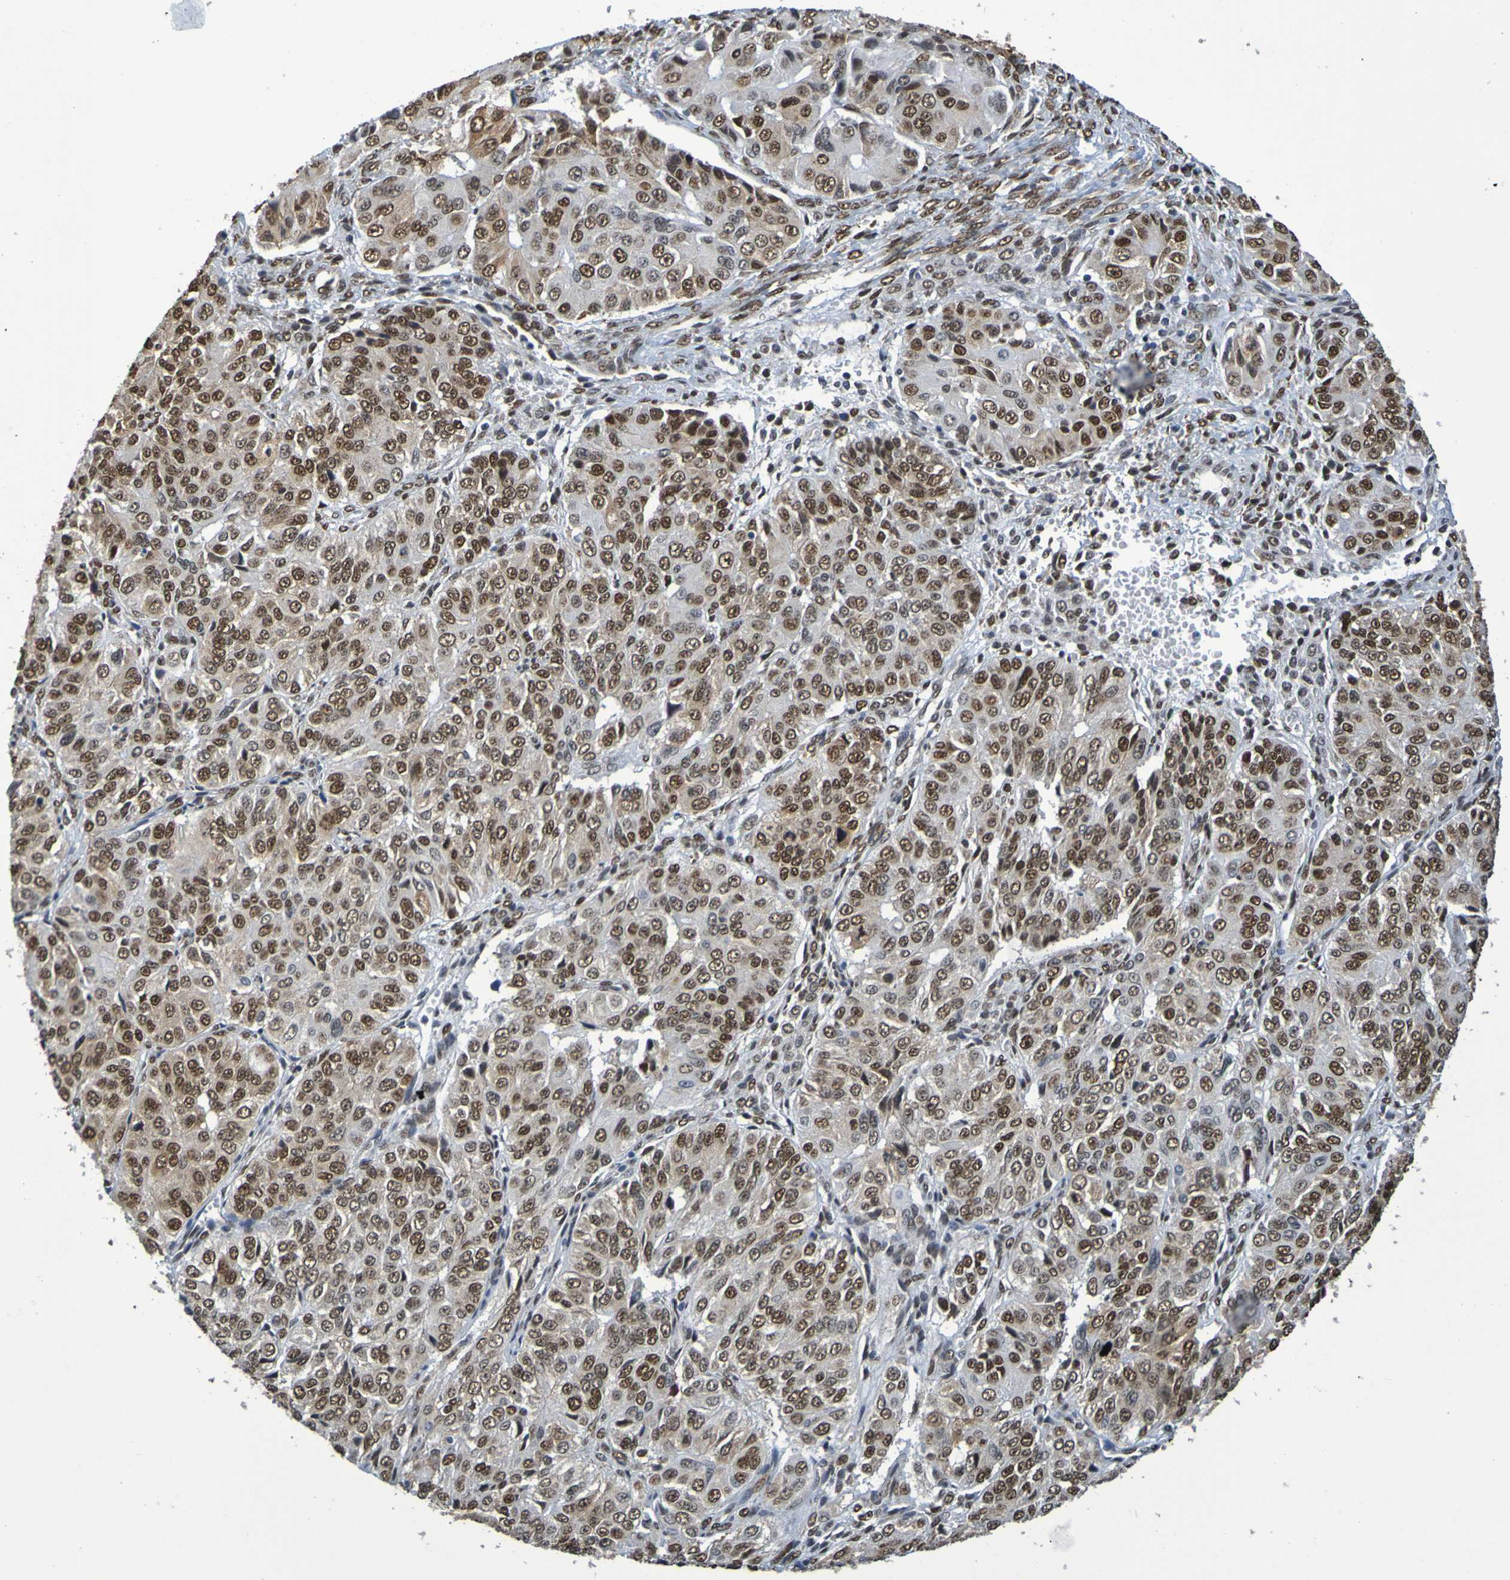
{"staining": {"intensity": "strong", "quantity": ">75%", "location": "nuclear"}, "tissue": "ovarian cancer", "cell_type": "Tumor cells", "image_type": "cancer", "snomed": [{"axis": "morphology", "description": "Carcinoma, endometroid"}, {"axis": "topography", "description": "Ovary"}], "caption": "There is high levels of strong nuclear staining in tumor cells of ovarian endometroid carcinoma, as demonstrated by immunohistochemical staining (brown color).", "gene": "HDAC2", "patient": {"sex": "female", "age": 51}}